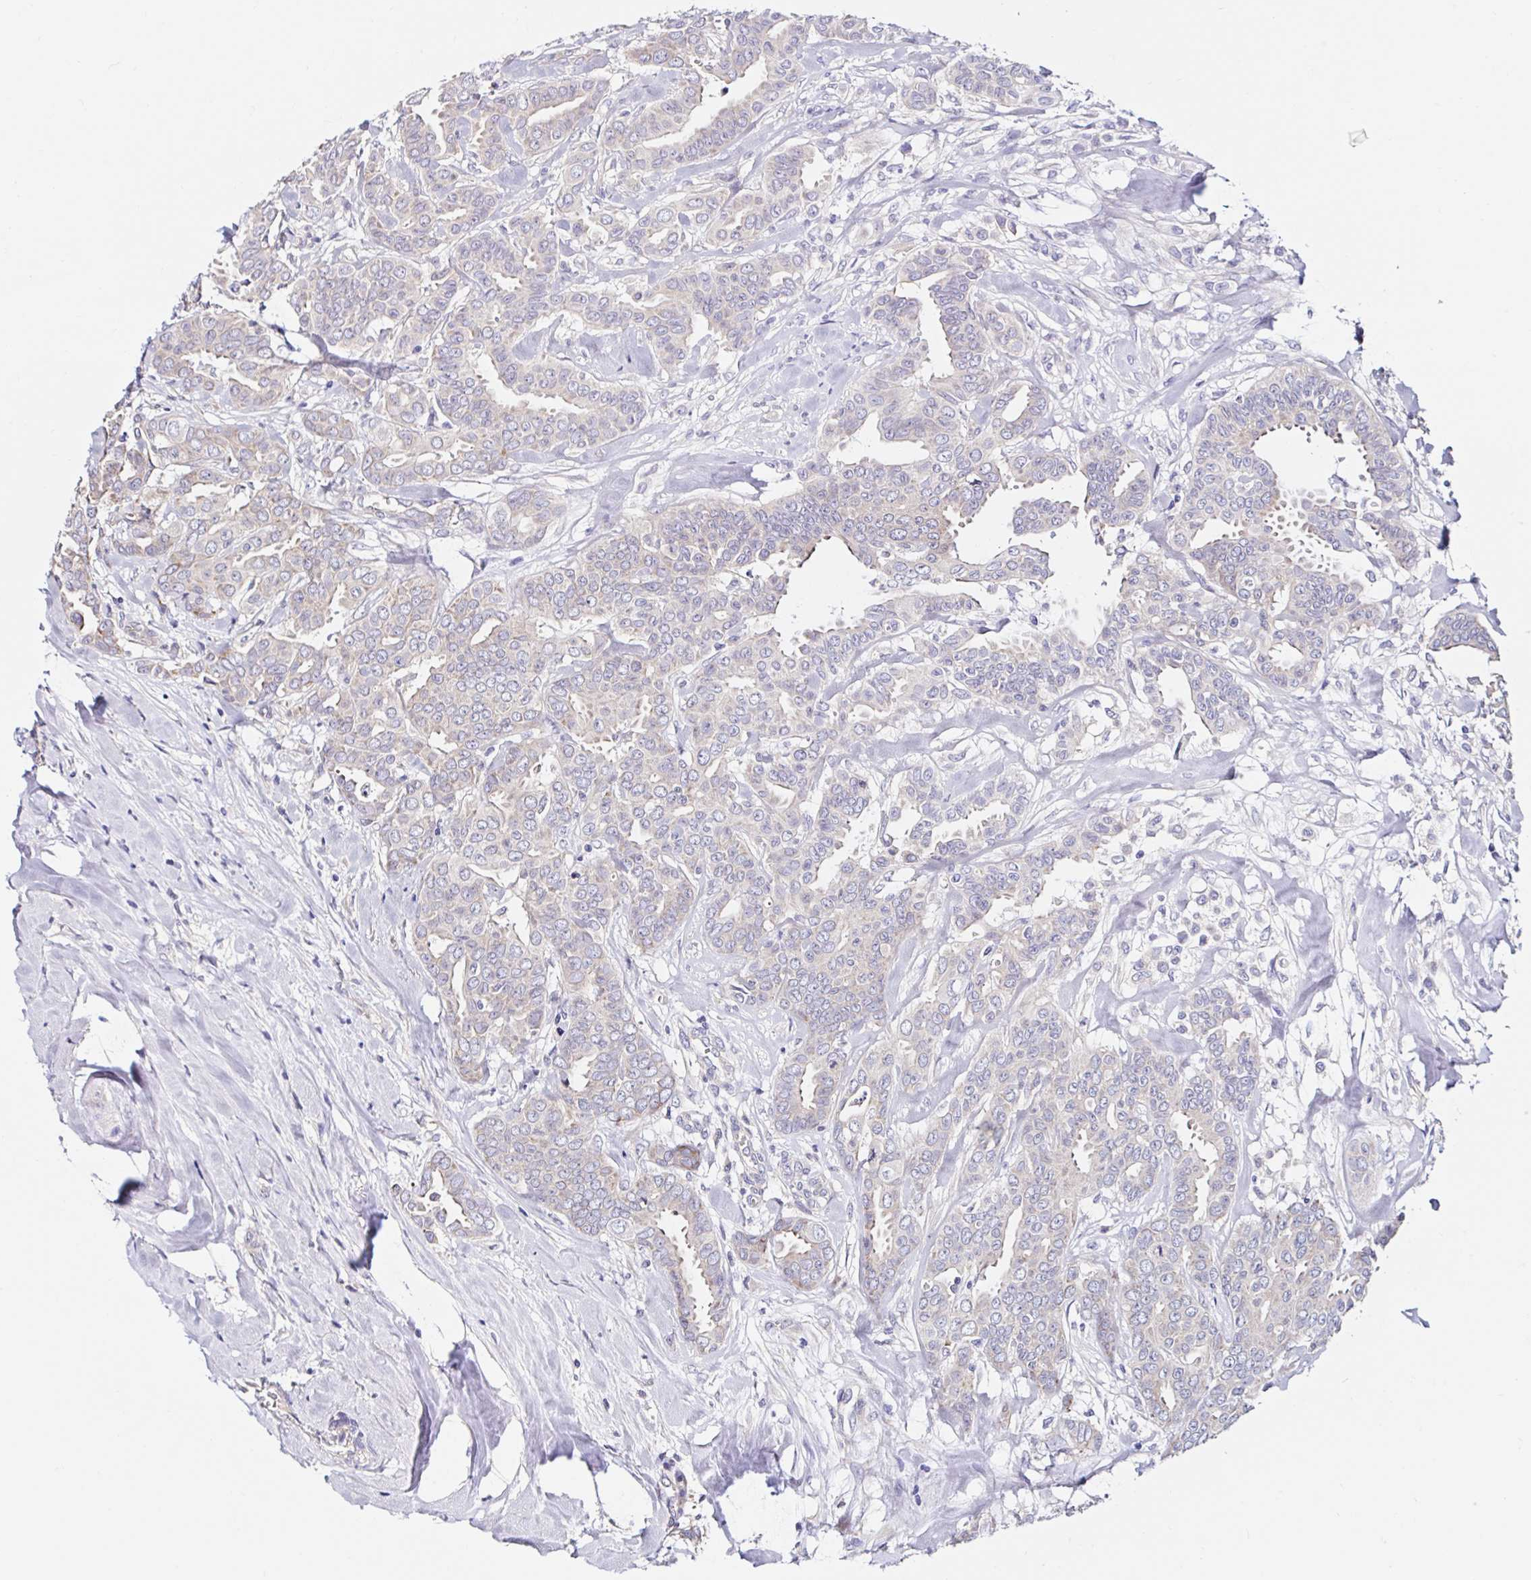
{"staining": {"intensity": "weak", "quantity": "25%-75%", "location": "cytoplasmic/membranous"}, "tissue": "breast cancer", "cell_type": "Tumor cells", "image_type": "cancer", "snomed": [{"axis": "morphology", "description": "Duct carcinoma"}, {"axis": "topography", "description": "Breast"}], "caption": "IHC (DAB) staining of human breast cancer reveals weak cytoplasmic/membranous protein expression in about 25%-75% of tumor cells.", "gene": "VSIG2", "patient": {"sex": "female", "age": 45}}